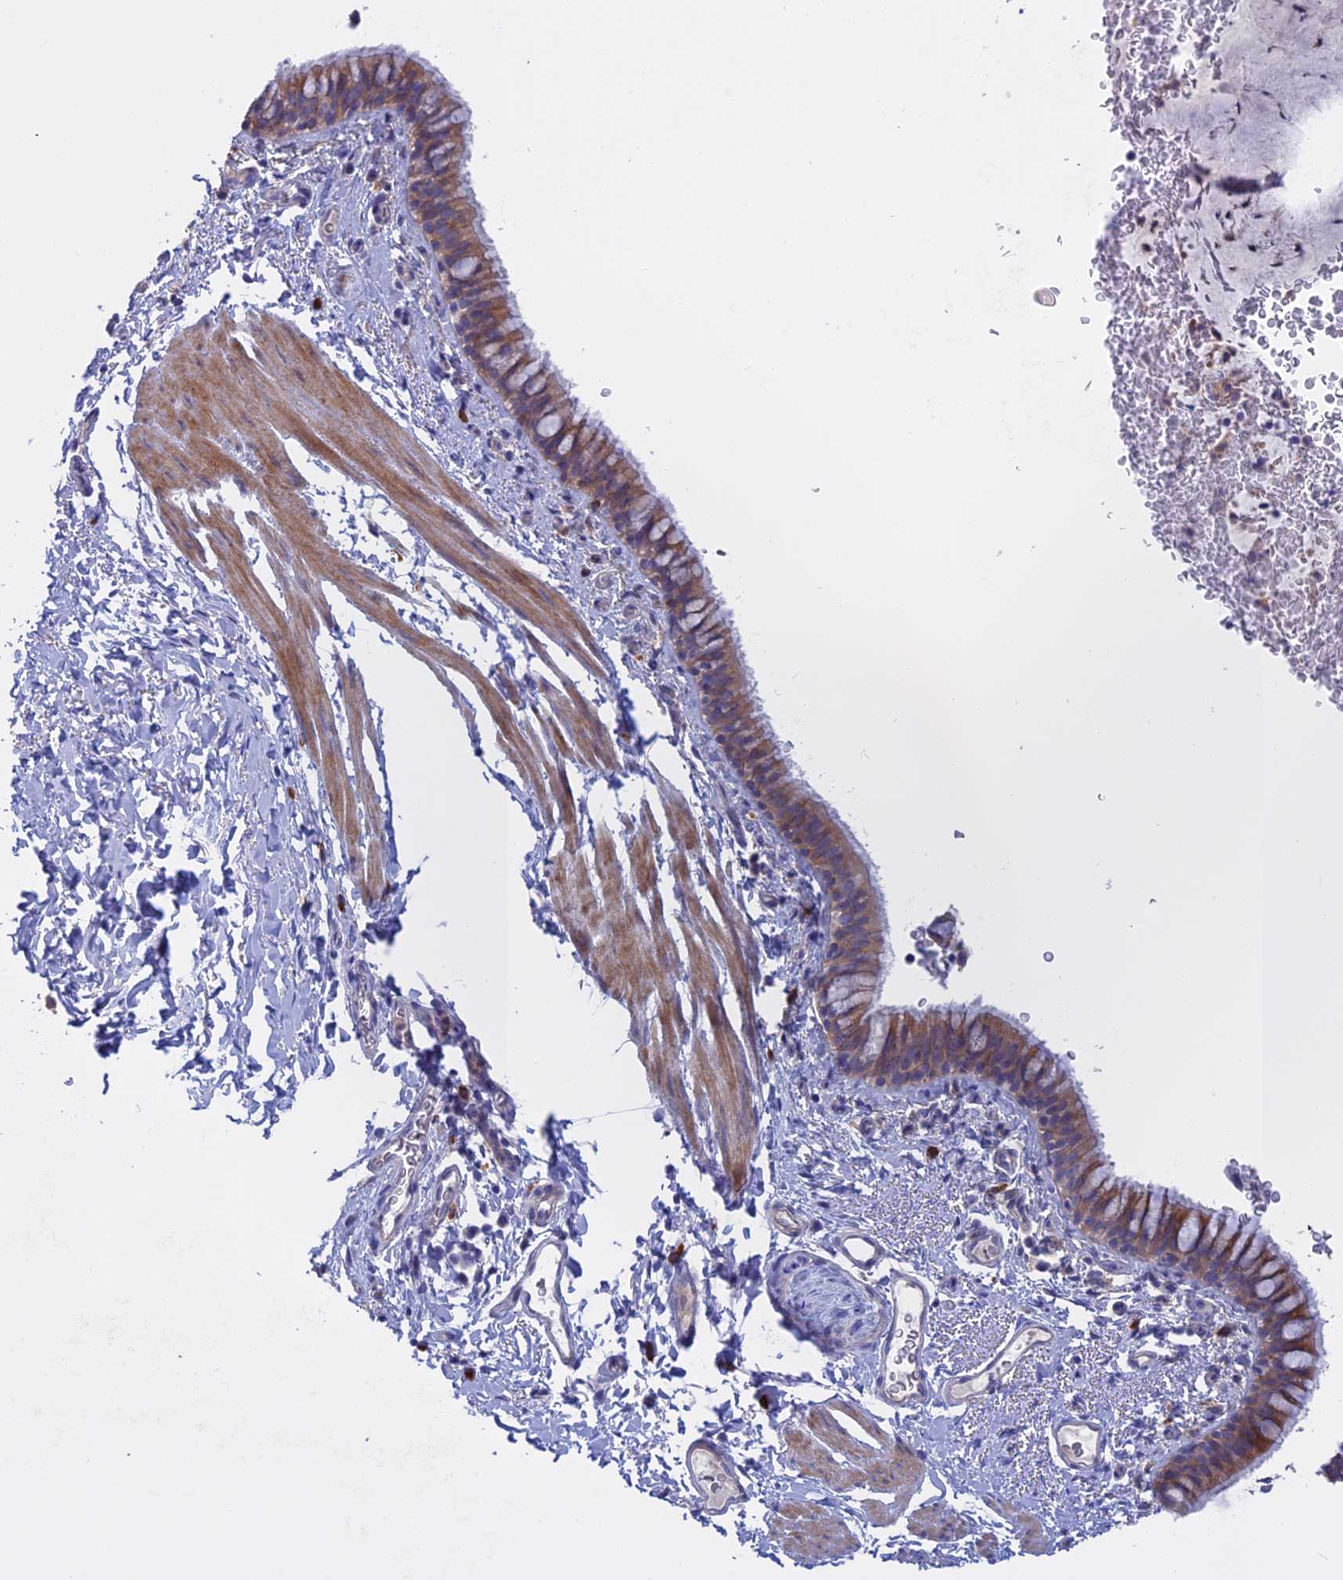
{"staining": {"intensity": "moderate", "quantity": ">75%", "location": "cytoplasmic/membranous"}, "tissue": "bronchus", "cell_type": "Respiratory epithelial cells", "image_type": "normal", "snomed": [{"axis": "morphology", "description": "Normal tissue, NOS"}, {"axis": "topography", "description": "Cartilage tissue"}, {"axis": "topography", "description": "Bronchus"}], "caption": "Immunohistochemistry photomicrograph of benign bronchus stained for a protein (brown), which demonstrates medium levels of moderate cytoplasmic/membranous staining in approximately >75% of respiratory epithelial cells.", "gene": "SLC2A6", "patient": {"sex": "female", "age": 36}}